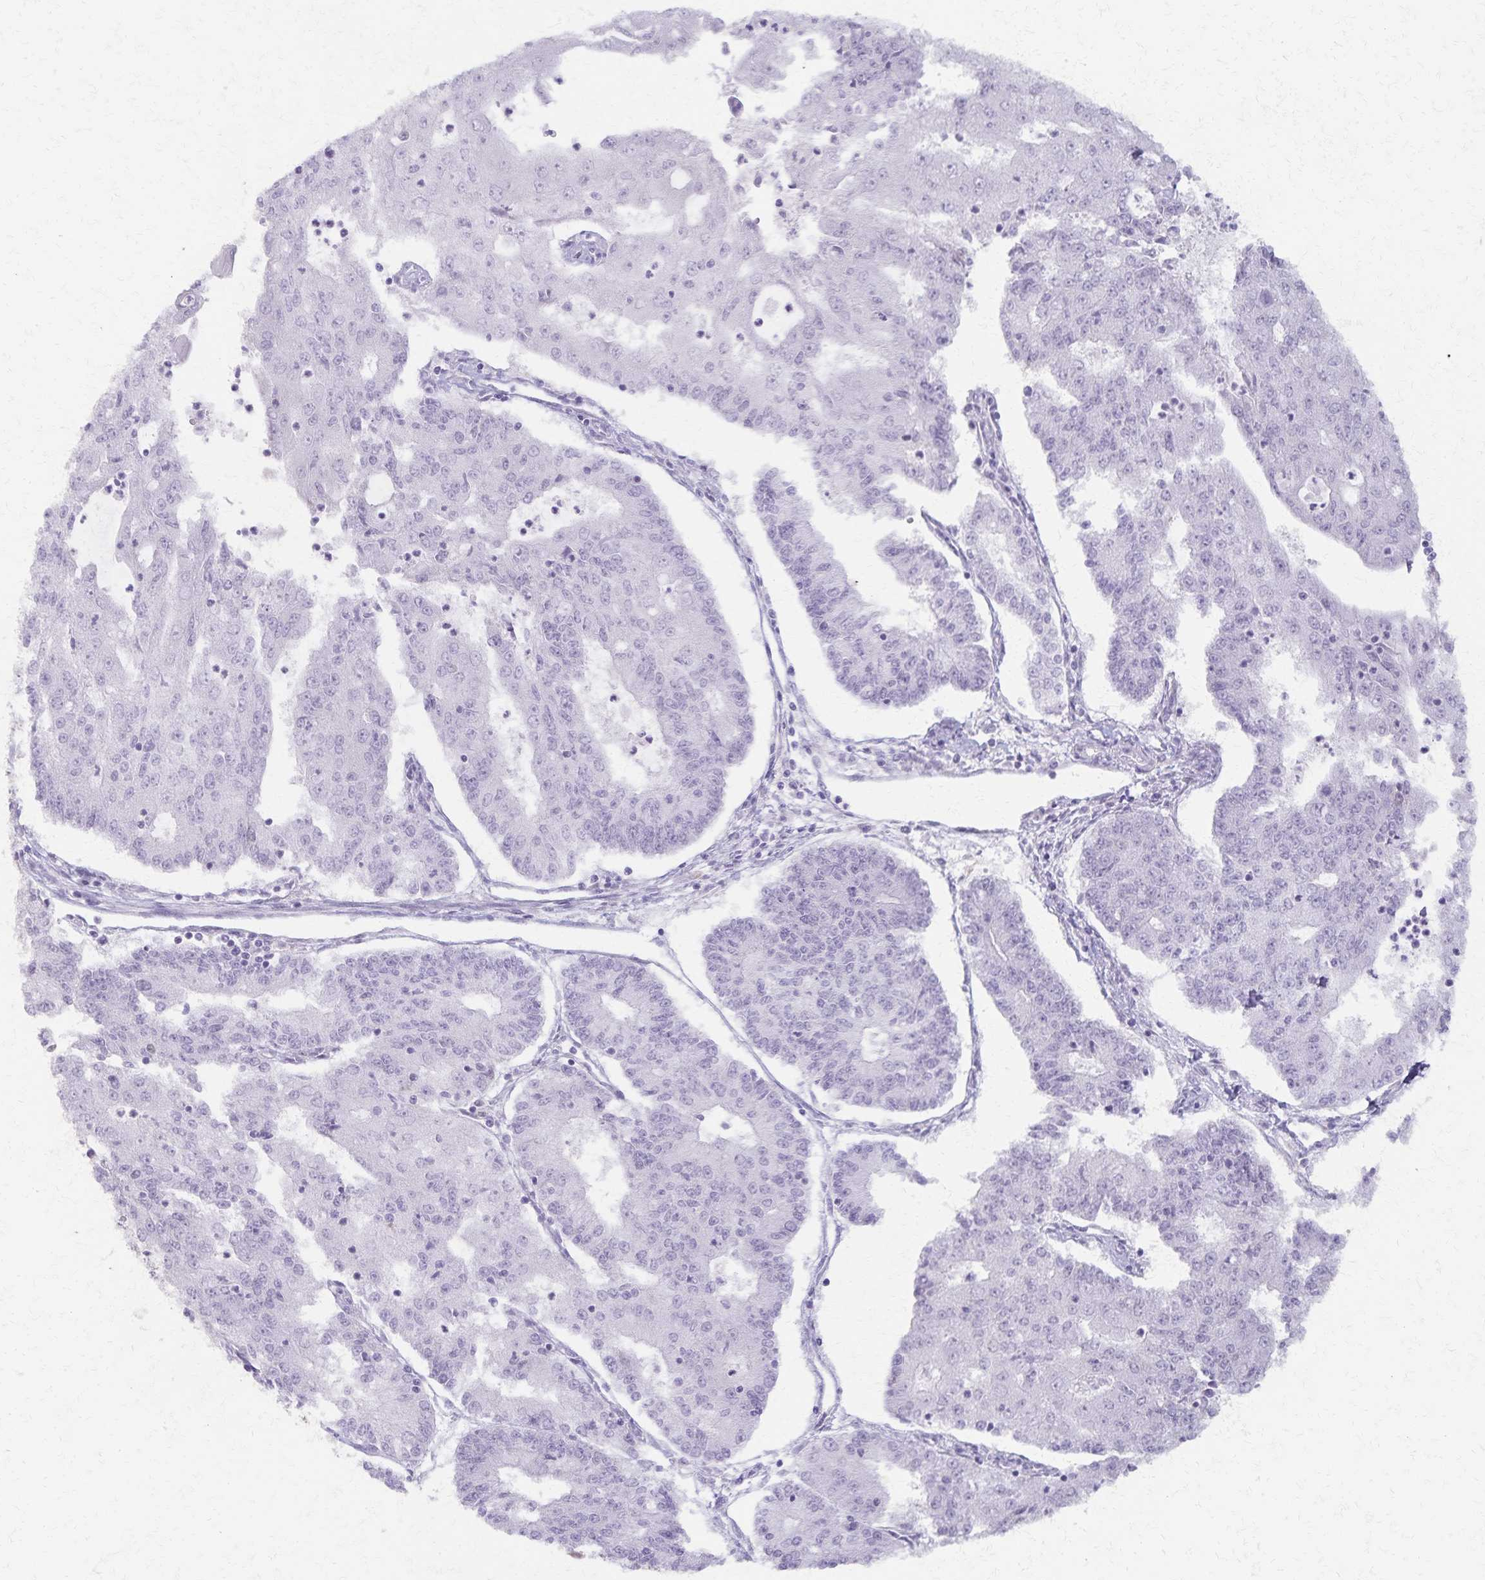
{"staining": {"intensity": "negative", "quantity": "none", "location": "none"}, "tissue": "endometrial cancer", "cell_type": "Tumor cells", "image_type": "cancer", "snomed": [{"axis": "morphology", "description": "Adenocarcinoma, NOS"}, {"axis": "topography", "description": "Endometrium"}], "caption": "Endometrial cancer stained for a protein using immunohistochemistry (IHC) displays no staining tumor cells.", "gene": "KISS1", "patient": {"sex": "female", "age": 56}}